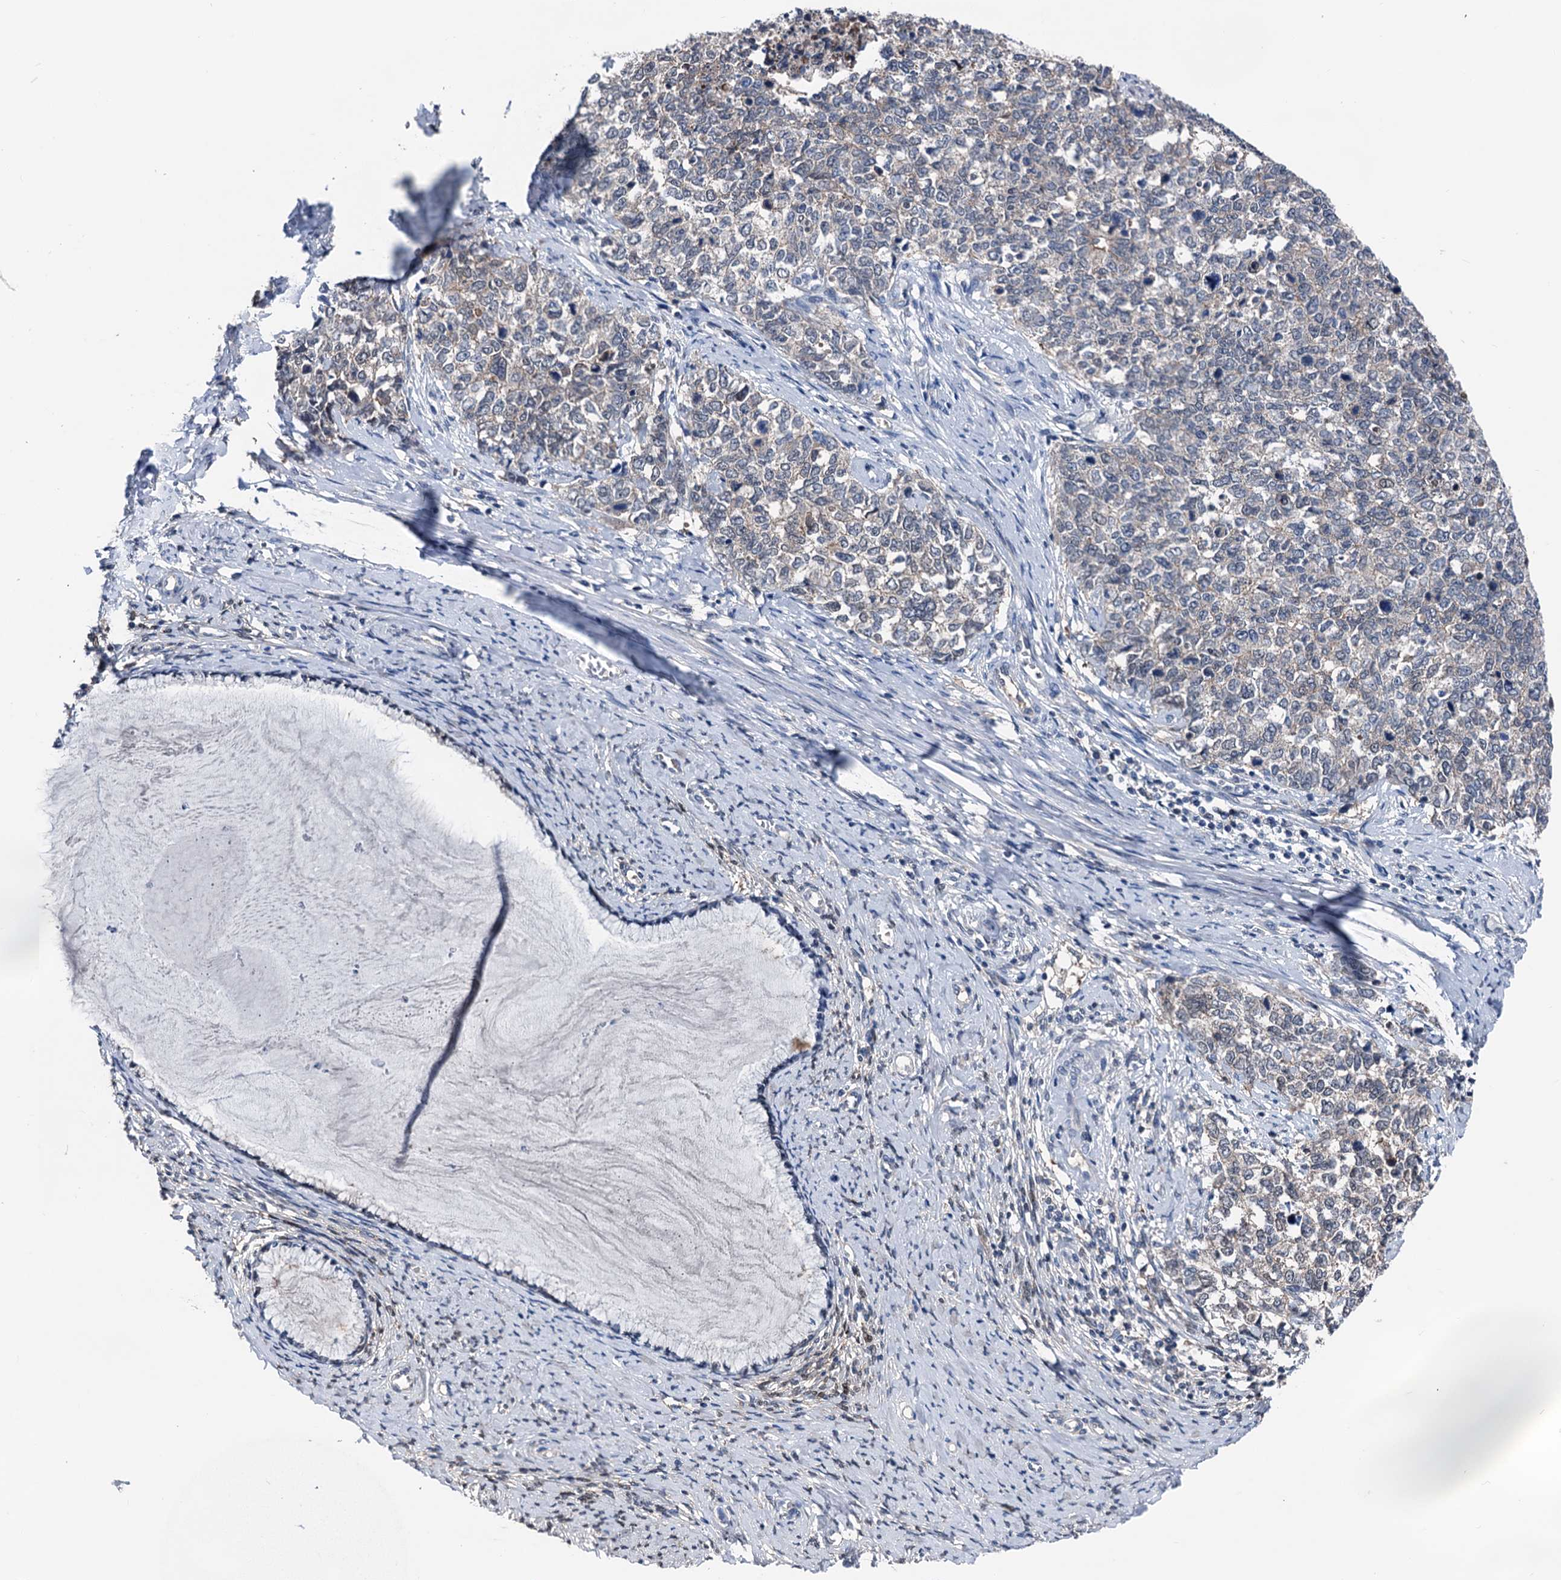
{"staining": {"intensity": "negative", "quantity": "none", "location": "none"}, "tissue": "cervical cancer", "cell_type": "Tumor cells", "image_type": "cancer", "snomed": [{"axis": "morphology", "description": "Squamous cell carcinoma, NOS"}, {"axis": "topography", "description": "Cervix"}], "caption": "A micrograph of squamous cell carcinoma (cervical) stained for a protein demonstrates no brown staining in tumor cells.", "gene": "GLO1", "patient": {"sex": "female", "age": 63}}